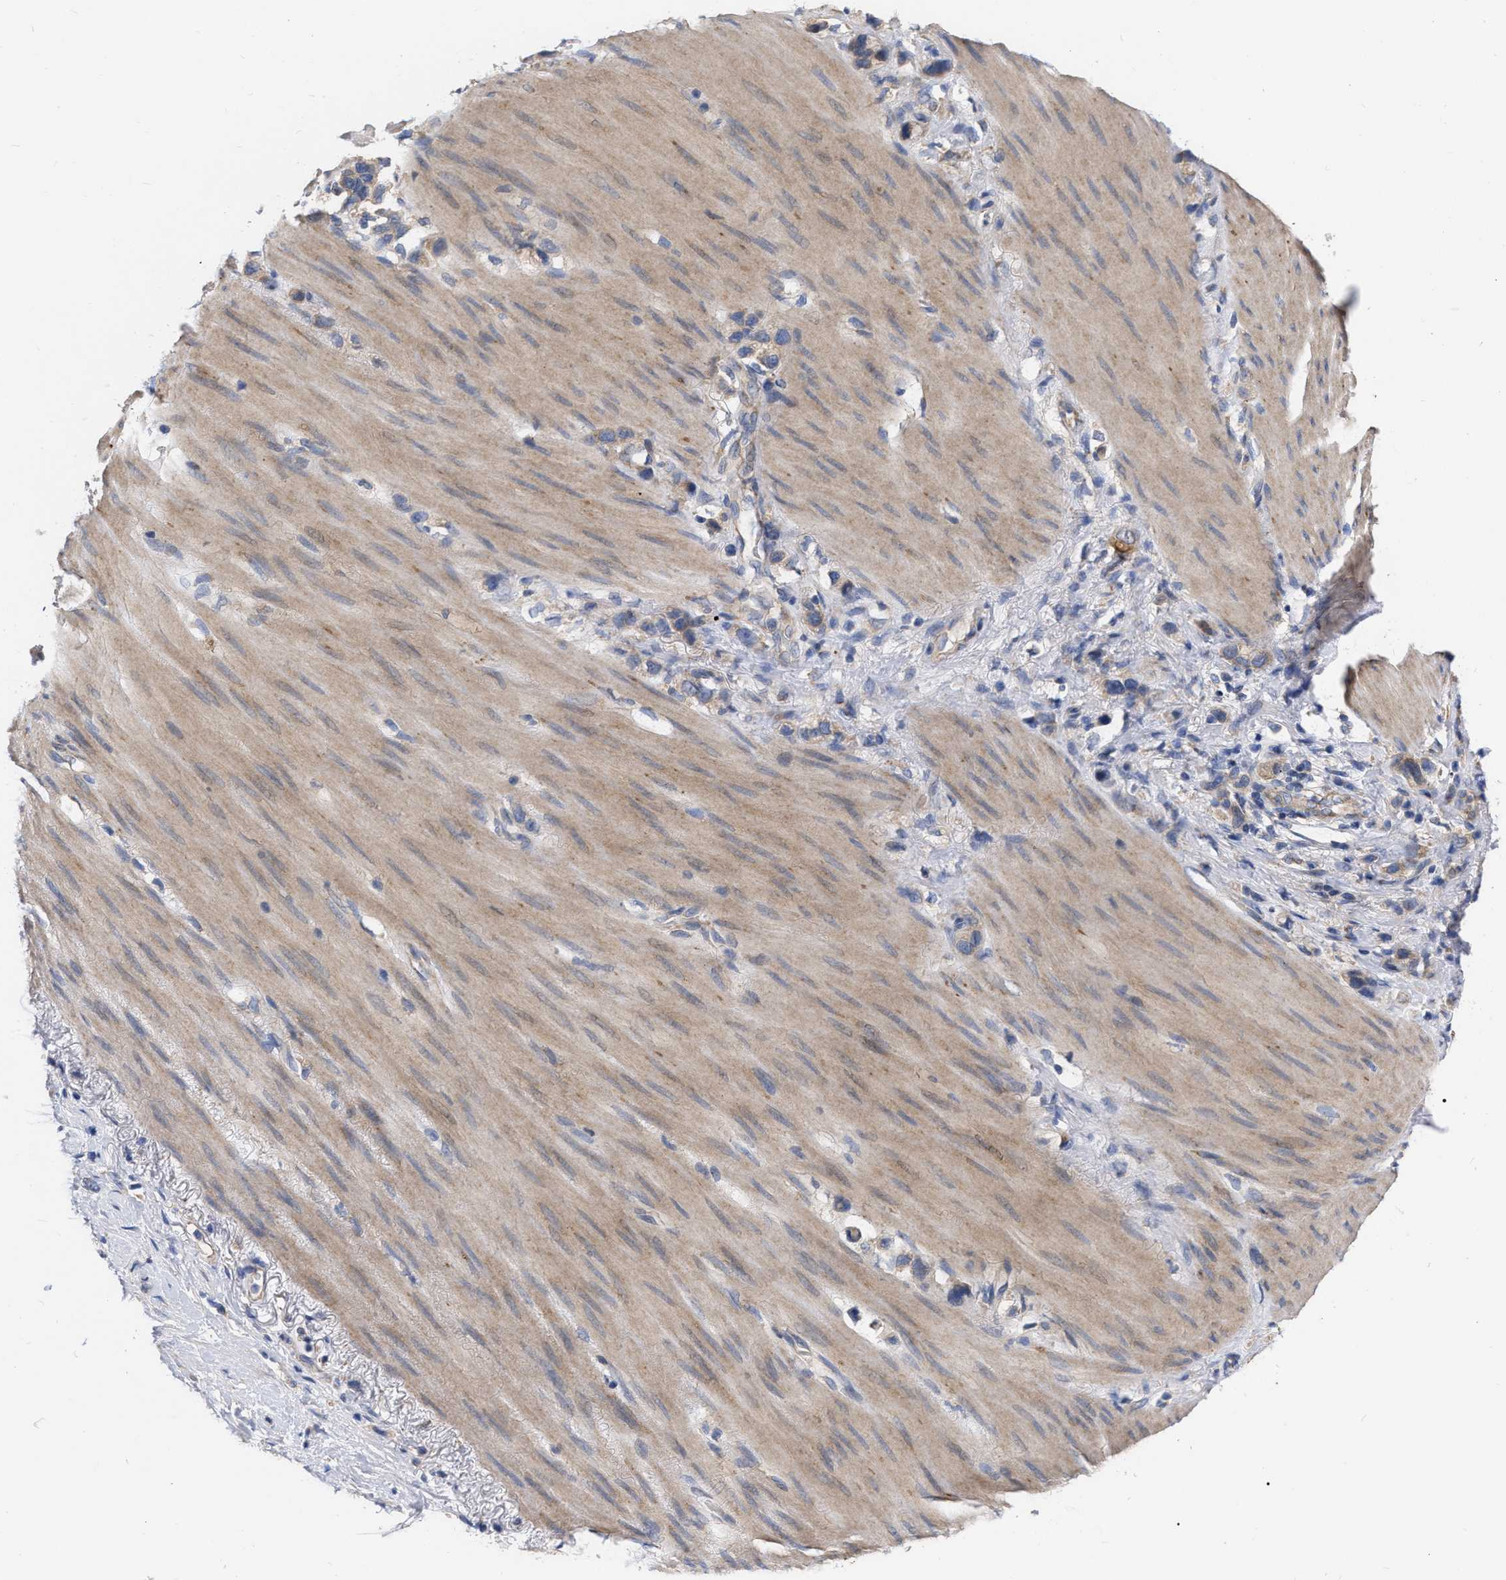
{"staining": {"intensity": "weak", "quantity": "<25%", "location": "cytoplasmic/membranous"}, "tissue": "stomach cancer", "cell_type": "Tumor cells", "image_type": "cancer", "snomed": [{"axis": "morphology", "description": "Normal tissue, NOS"}, {"axis": "morphology", "description": "Adenocarcinoma, NOS"}, {"axis": "morphology", "description": "Adenocarcinoma, High grade"}, {"axis": "topography", "description": "Stomach, upper"}, {"axis": "topography", "description": "Stomach"}], "caption": "This is an immunohistochemistry (IHC) micrograph of high-grade adenocarcinoma (stomach). There is no staining in tumor cells.", "gene": "MLST8", "patient": {"sex": "female", "age": 65}}